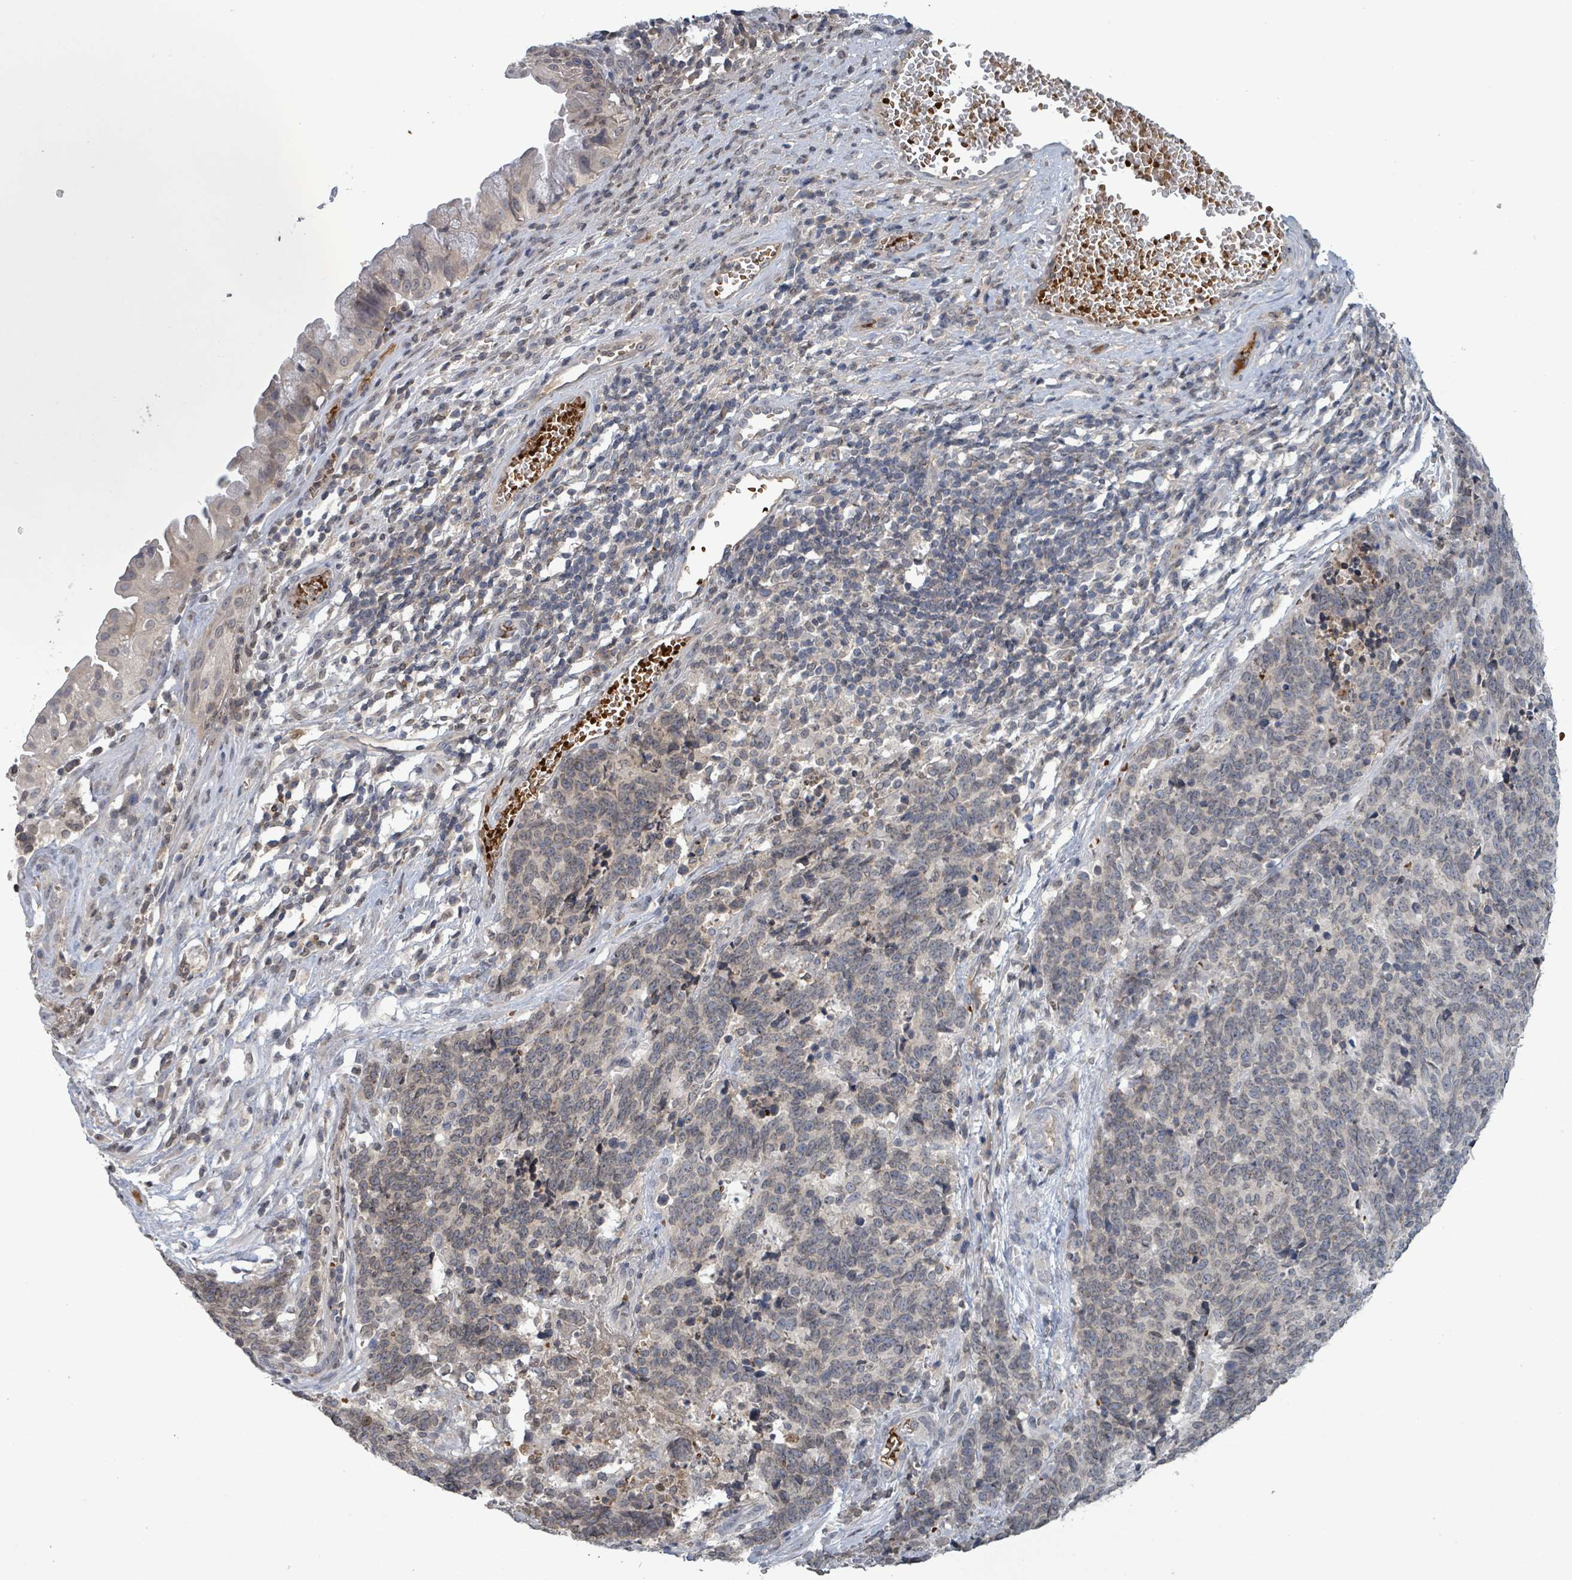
{"staining": {"intensity": "negative", "quantity": "none", "location": "none"}, "tissue": "cervical cancer", "cell_type": "Tumor cells", "image_type": "cancer", "snomed": [{"axis": "morphology", "description": "Squamous cell carcinoma, NOS"}, {"axis": "topography", "description": "Cervix"}], "caption": "Immunohistochemical staining of cervical cancer (squamous cell carcinoma) demonstrates no significant positivity in tumor cells.", "gene": "GRM8", "patient": {"sex": "female", "age": 29}}